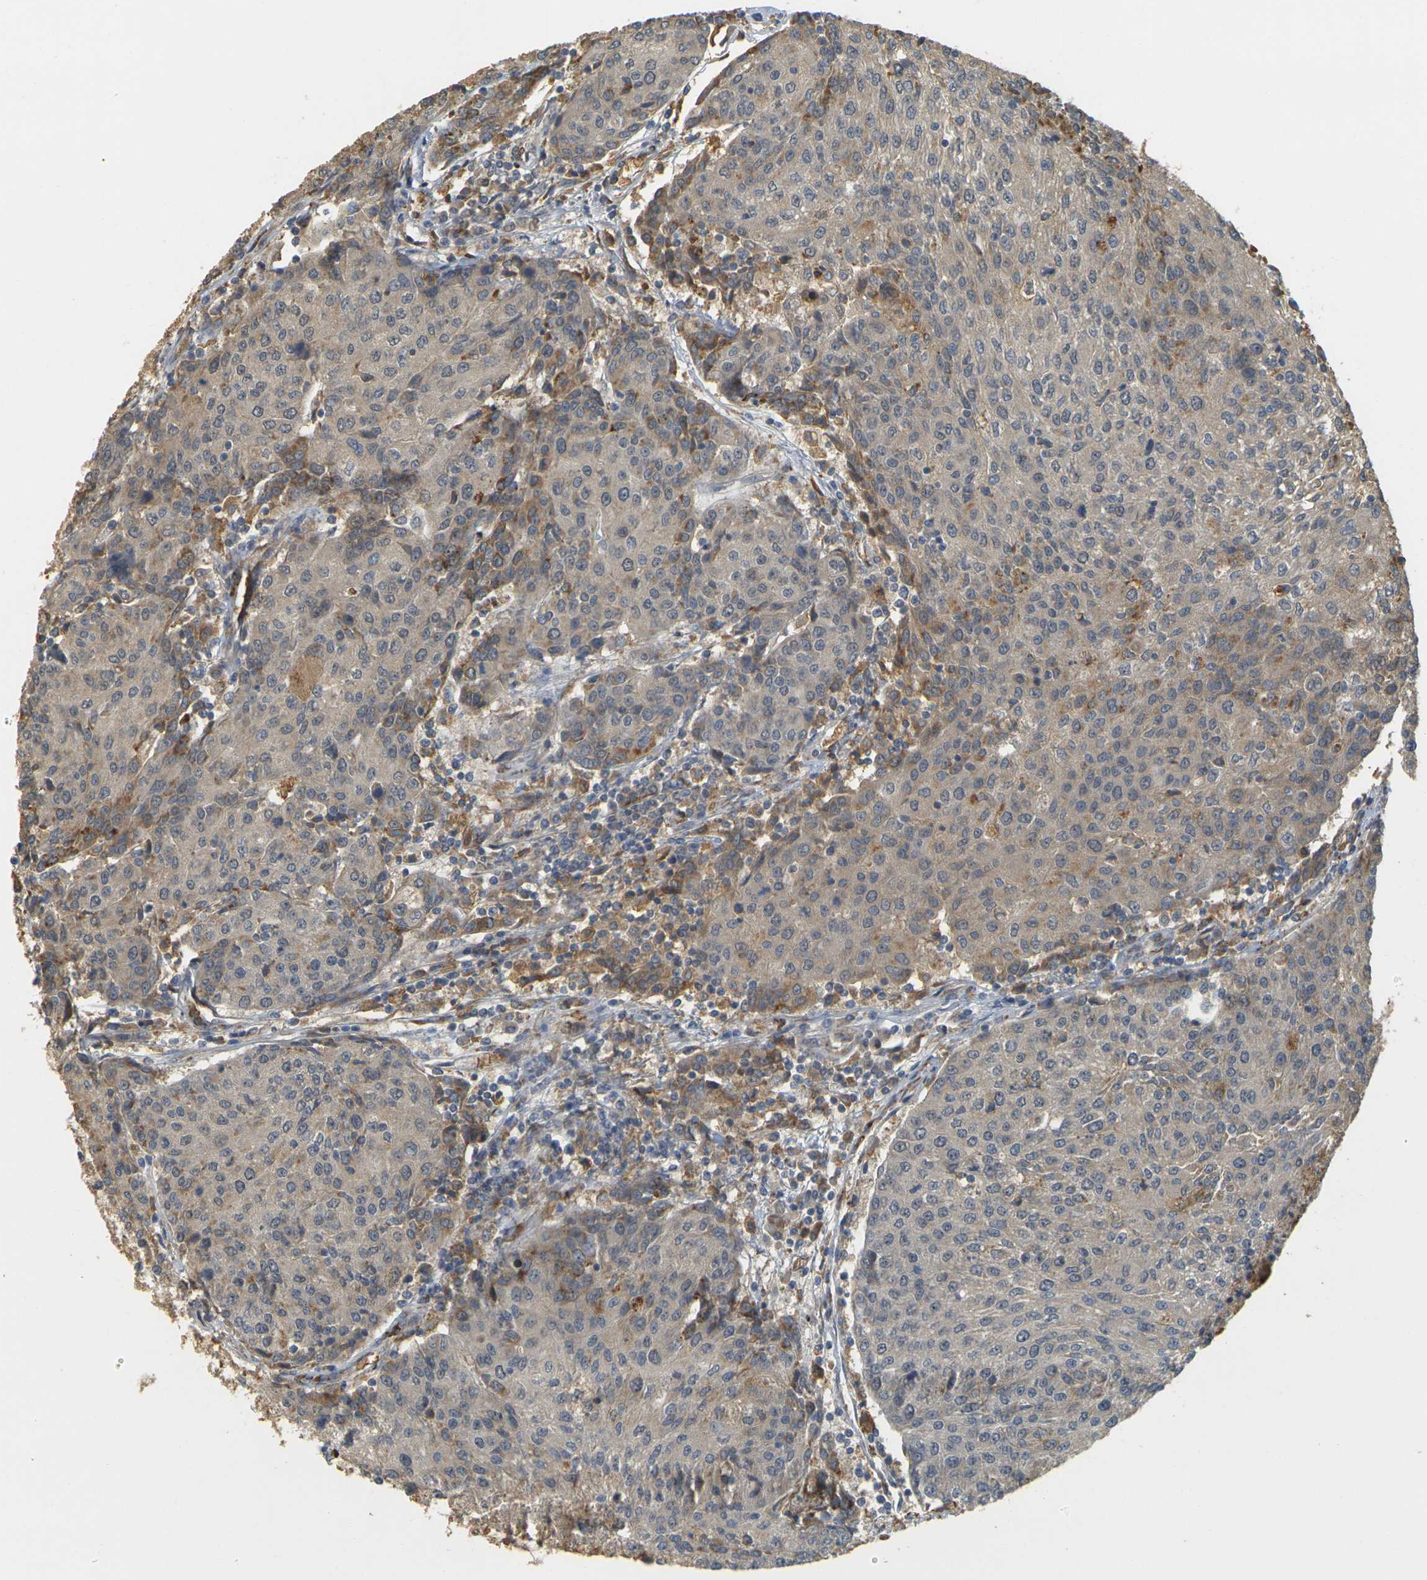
{"staining": {"intensity": "weak", "quantity": "<25%", "location": "cytoplasmic/membranous"}, "tissue": "urothelial cancer", "cell_type": "Tumor cells", "image_type": "cancer", "snomed": [{"axis": "morphology", "description": "Urothelial carcinoma, High grade"}, {"axis": "topography", "description": "Urinary bladder"}], "caption": "High power microscopy micrograph of an immunohistochemistry histopathology image of urothelial cancer, revealing no significant staining in tumor cells.", "gene": "MEGF9", "patient": {"sex": "female", "age": 85}}